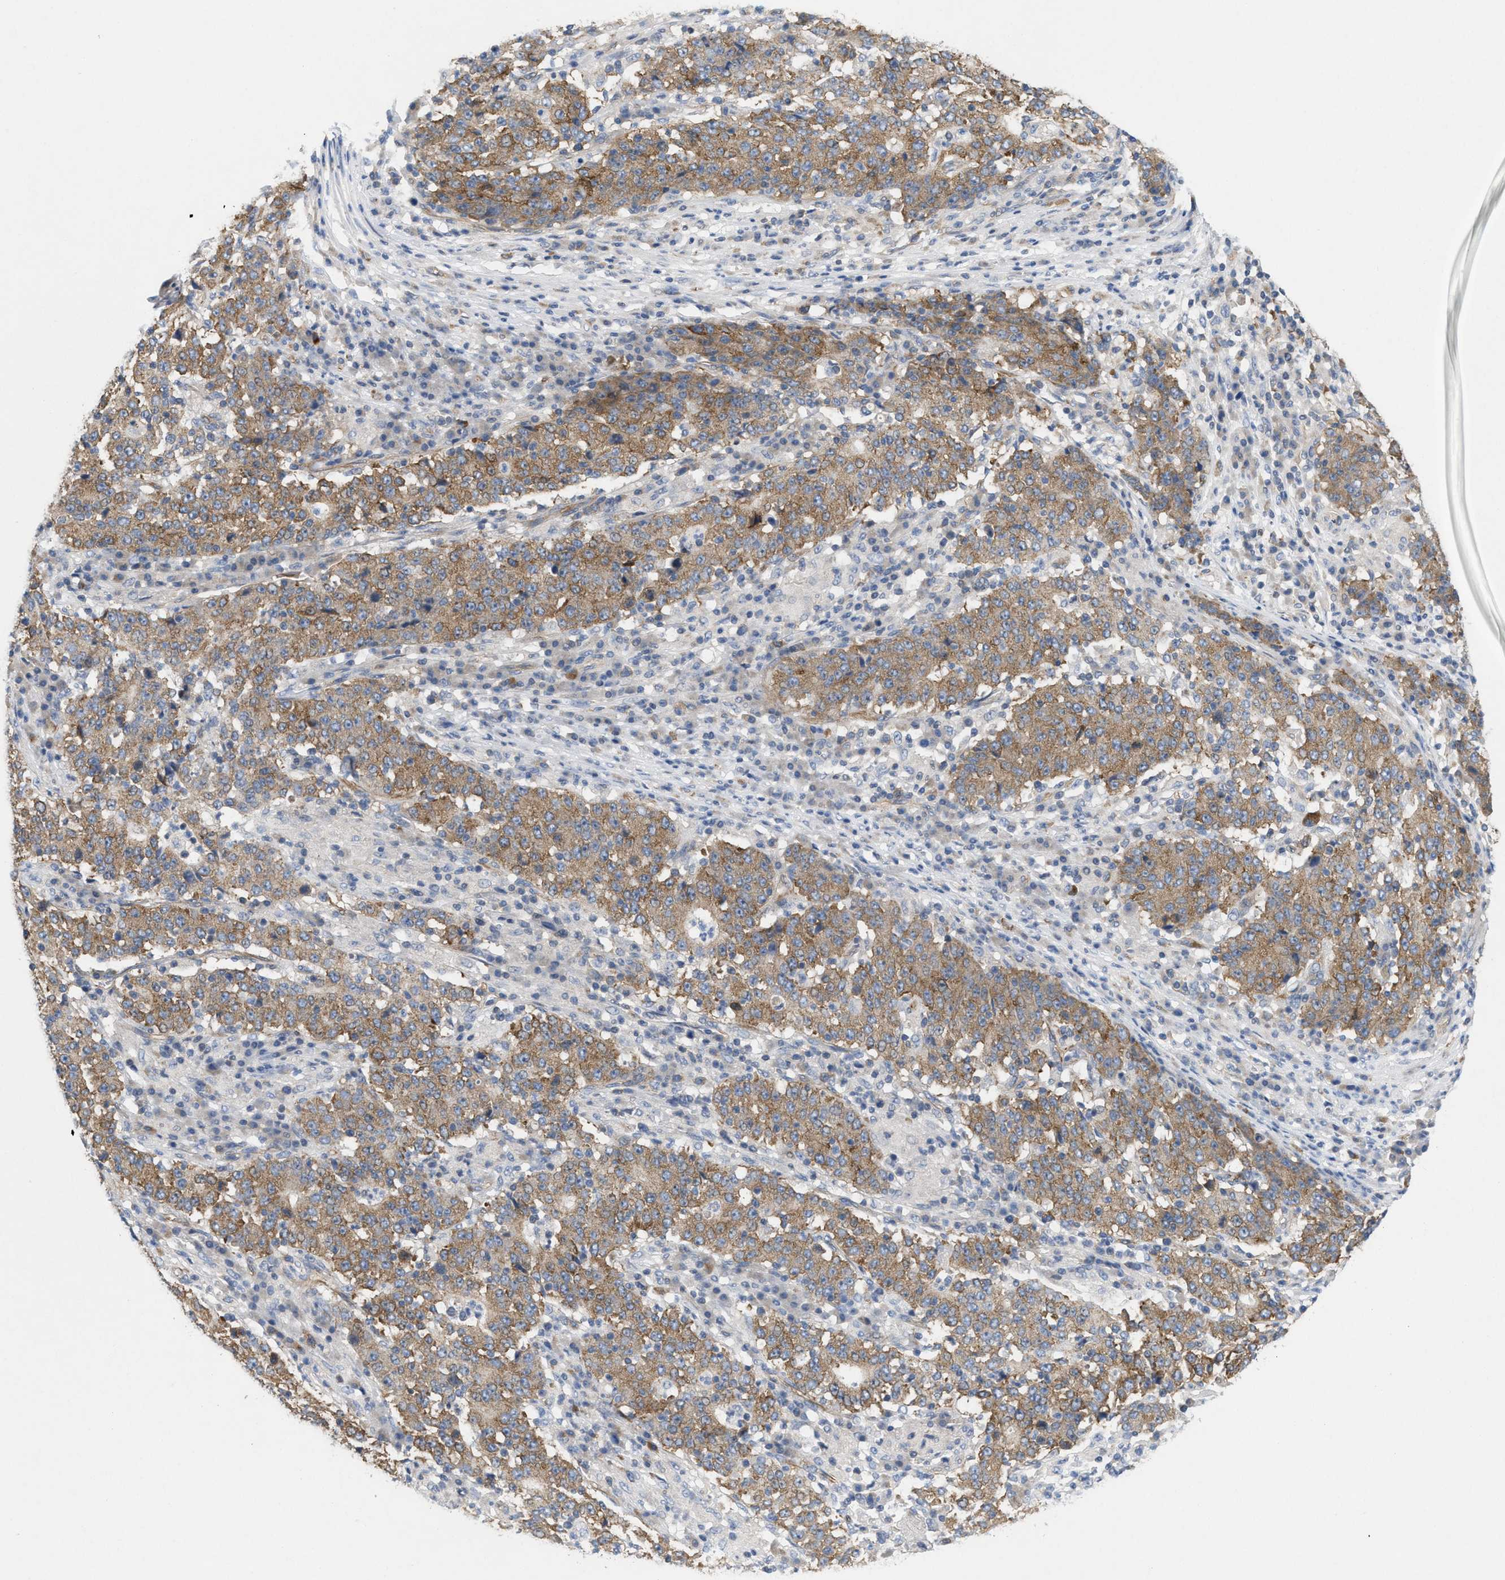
{"staining": {"intensity": "moderate", "quantity": ">75%", "location": "cytoplasmic/membranous"}, "tissue": "stomach cancer", "cell_type": "Tumor cells", "image_type": "cancer", "snomed": [{"axis": "morphology", "description": "Adenocarcinoma, NOS"}, {"axis": "topography", "description": "Stomach"}], "caption": "Immunohistochemical staining of stomach adenocarcinoma reveals moderate cytoplasmic/membranous protein staining in approximately >75% of tumor cells.", "gene": "UBAP2", "patient": {"sex": "male", "age": 59}}